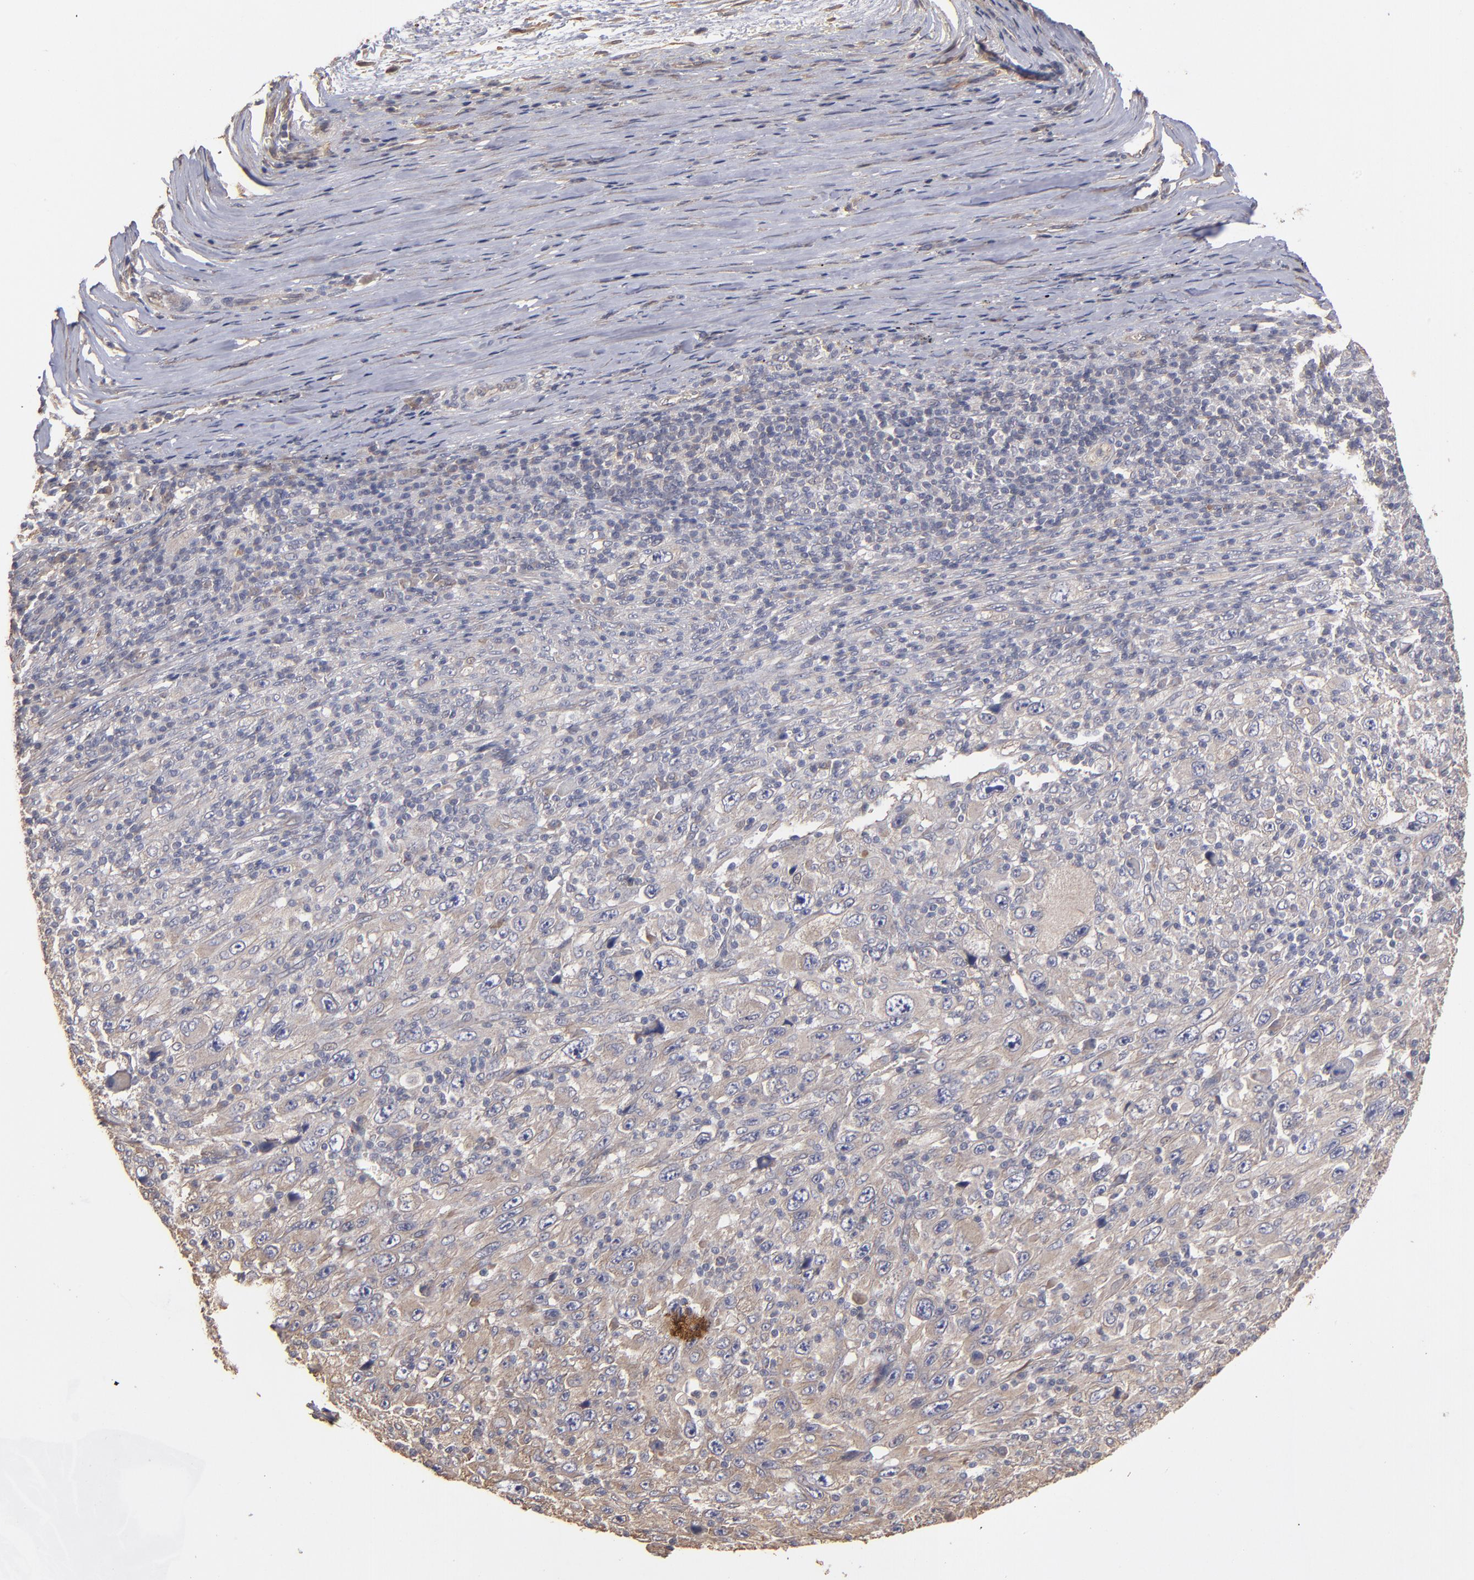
{"staining": {"intensity": "weak", "quantity": ">75%", "location": "cytoplasmic/membranous"}, "tissue": "melanoma", "cell_type": "Tumor cells", "image_type": "cancer", "snomed": [{"axis": "morphology", "description": "Malignant melanoma, Metastatic site"}, {"axis": "topography", "description": "Skin"}], "caption": "Human melanoma stained with a brown dye demonstrates weak cytoplasmic/membranous positive positivity in about >75% of tumor cells.", "gene": "DMD", "patient": {"sex": "female", "age": 56}}